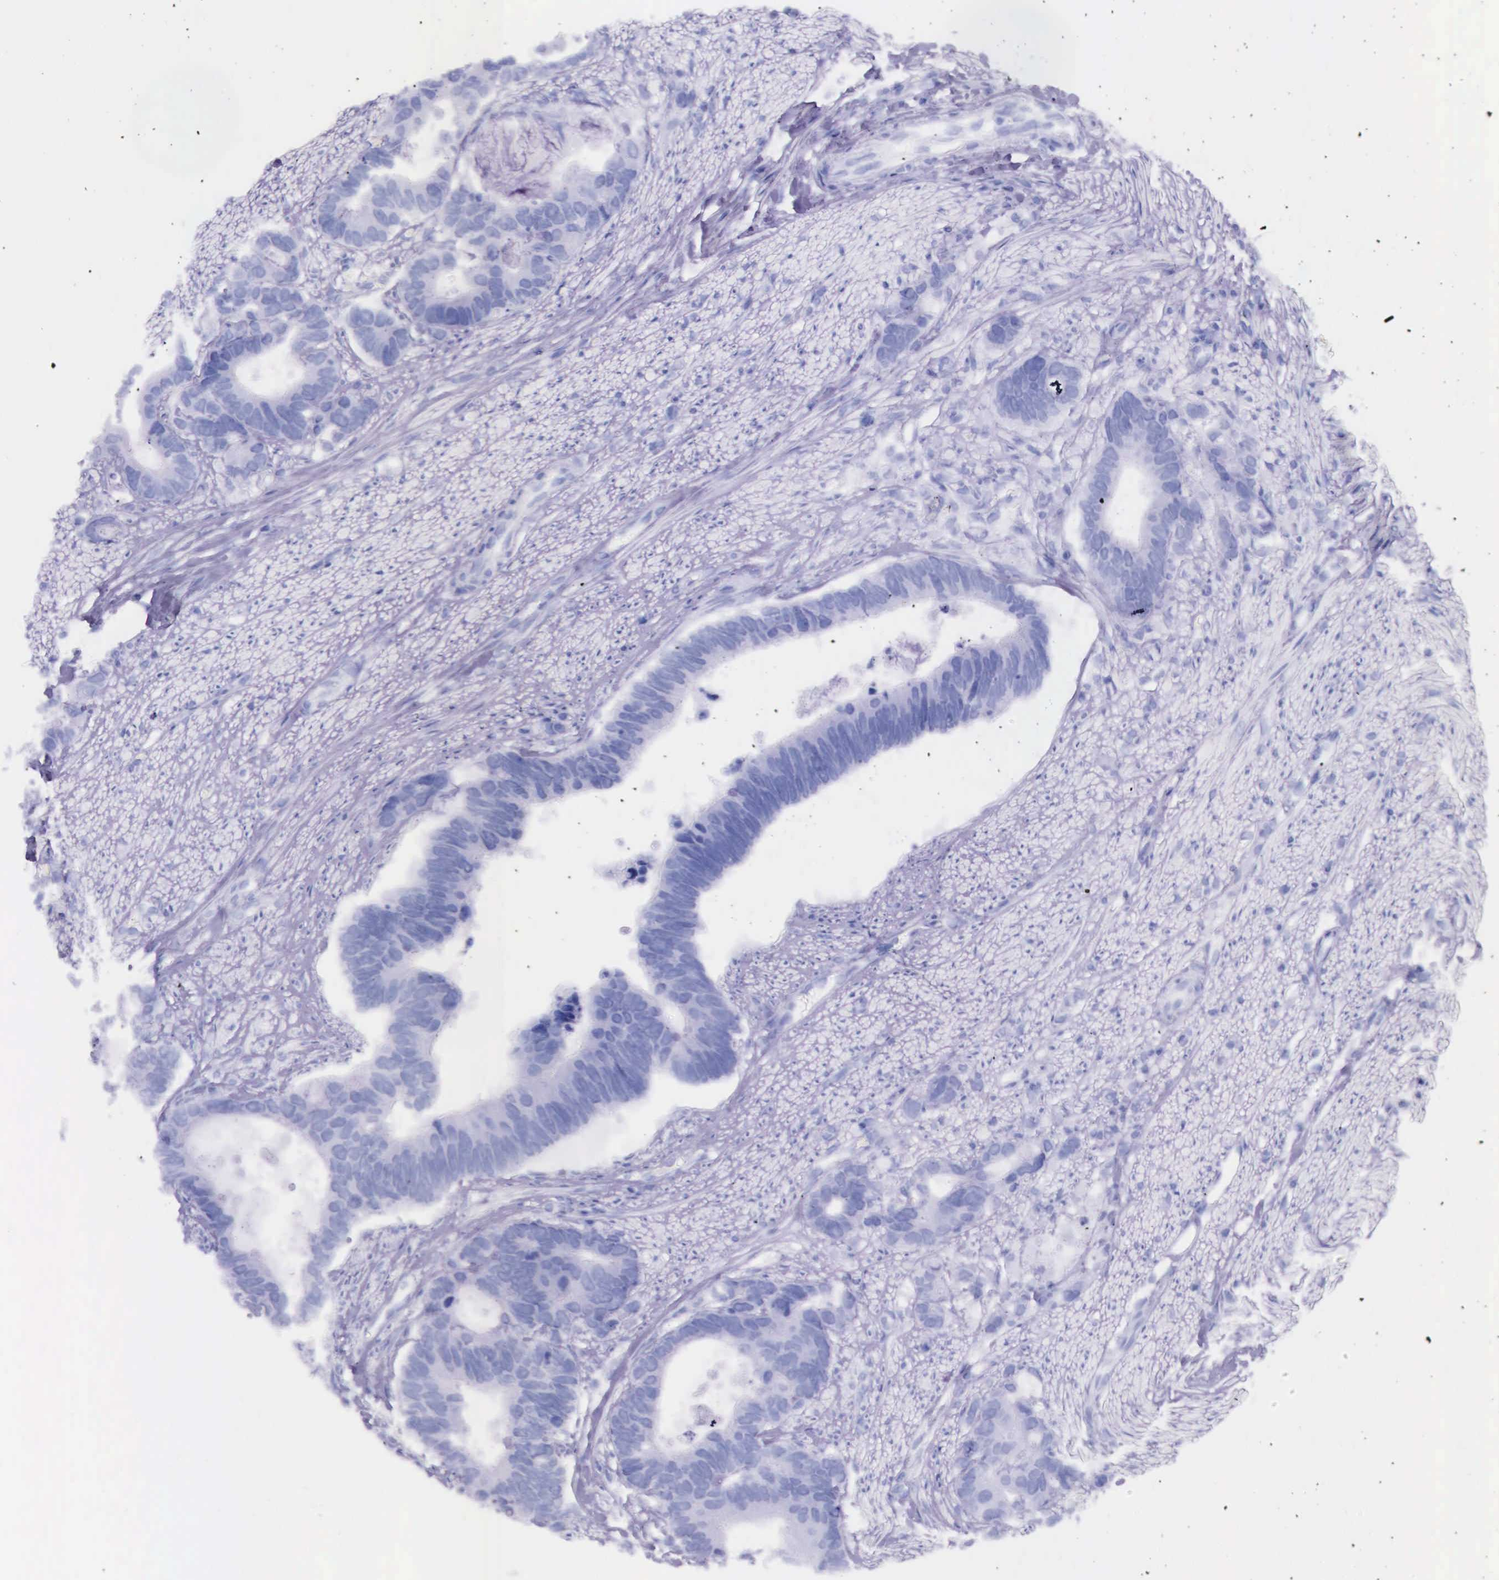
{"staining": {"intensity": "negative", "quantity": "none", "location": "none"}, "tissue": "colorectal cancer", "cell_type": "Tumor cells", "image_type": "cancer", "snomed": [{"axis": "morphology", "description": "Adenocarcinoma, NOS"}, {"axis": "topography", "description": "Colon"}], "caption": "This is an immunohistochemistry micrograph of colorectal cancer (adenocarcinoma). There is no staining in tumor cells.", "gene": "ESR1", "patient": {"sex": "male", "age": 49}}